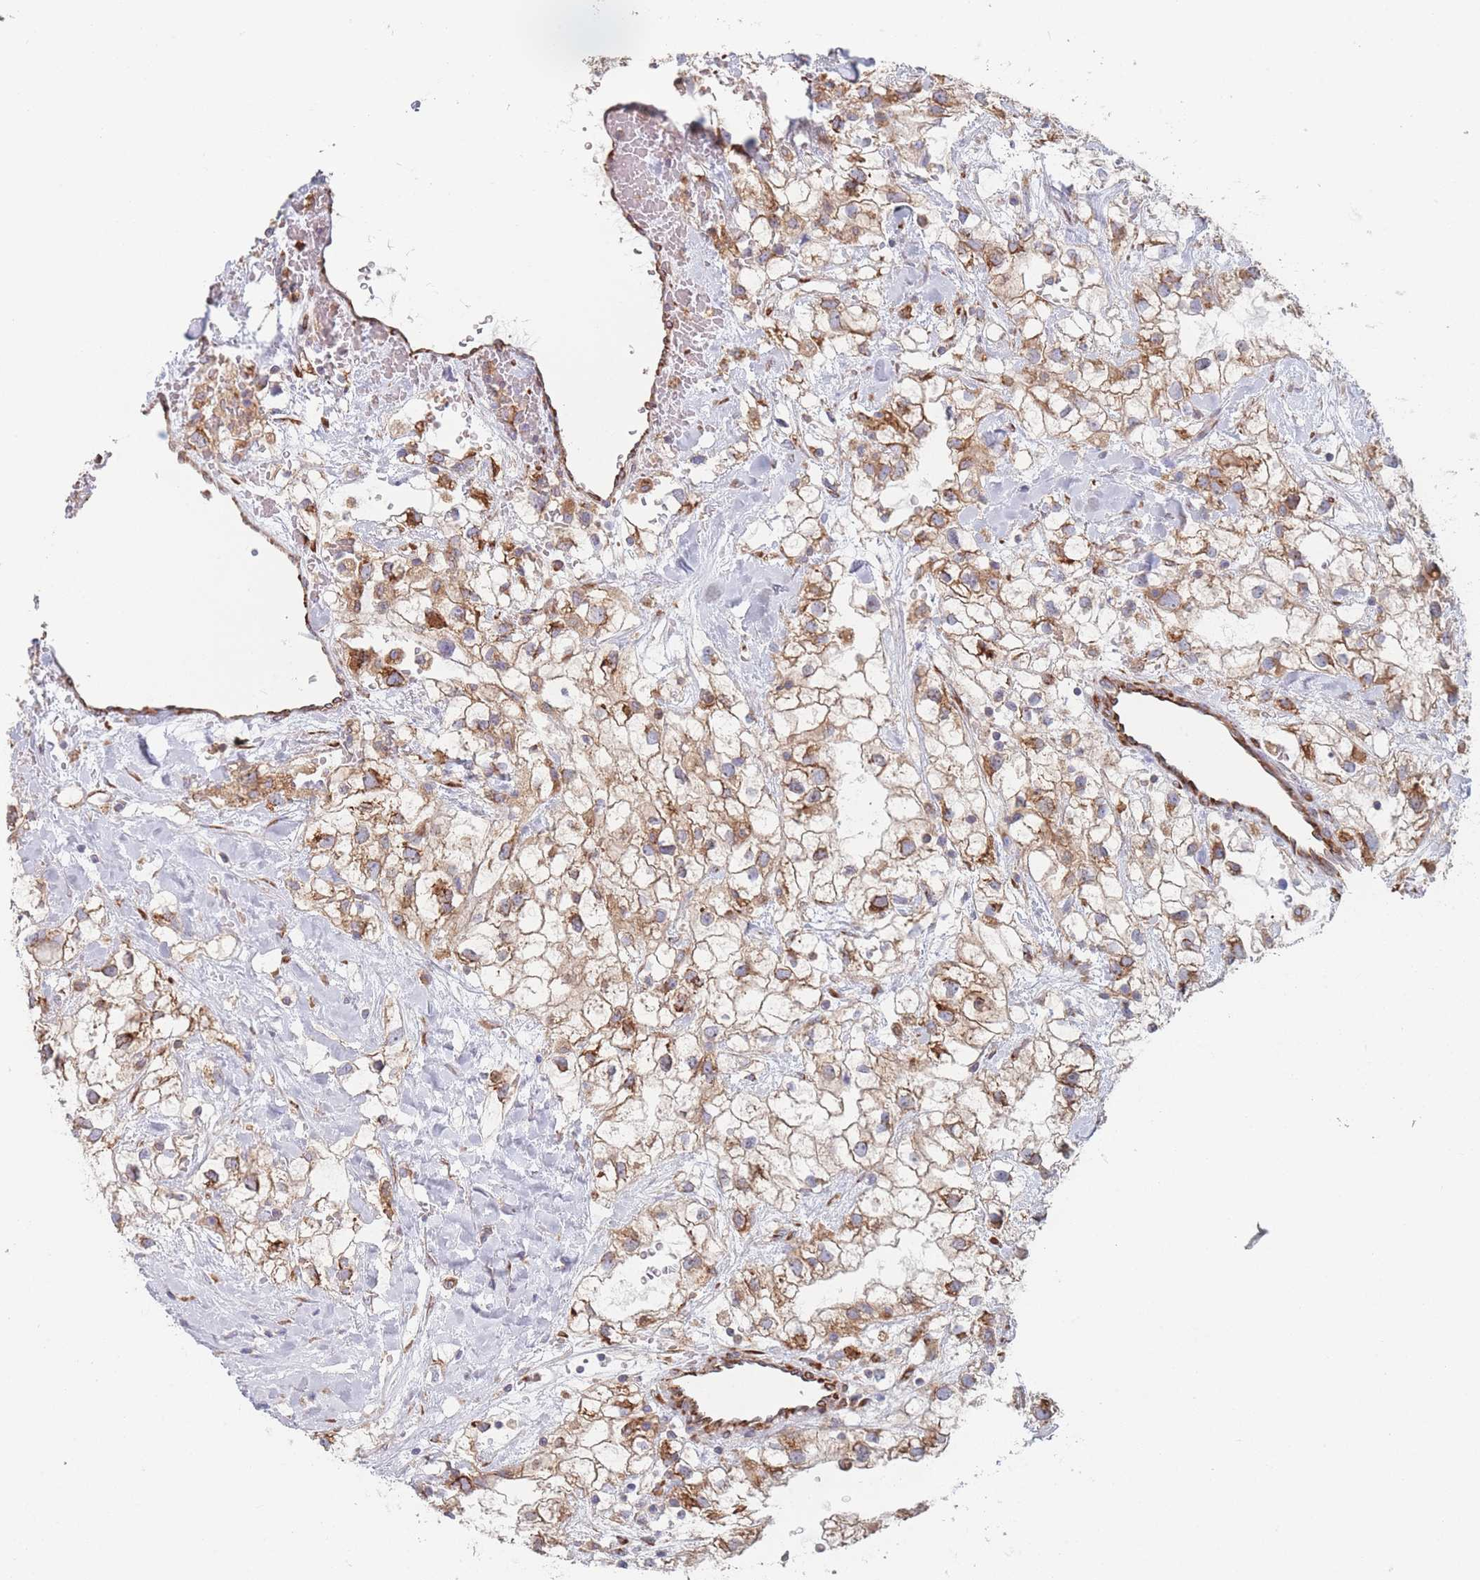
{"staining": {"intensity": "moderate", "quantity": ">75%", "location": "cytoplasmic/membranous"}, "tissue": "renal cancer", "cell_type": "Tumor cells", "image_type": "cancer", "snomed": [{"axis": "morphology", "description": "Adenocarcinoma, NOS"}, {"axis": "topography", "description": "Kidney"}], "caption": "Immunohistochemical staining of human renal cancer exhibits medium levels of moderate cytoplasmic/membranous expression in approximately >75% of tumor cells. The staining is performed using DAB brown chromogen to label protein expression. The nuclei are counter-stained blue using hematoxylin.", "gene": "EEF1B2", "patient": {"sex": "male", "age": 59}}